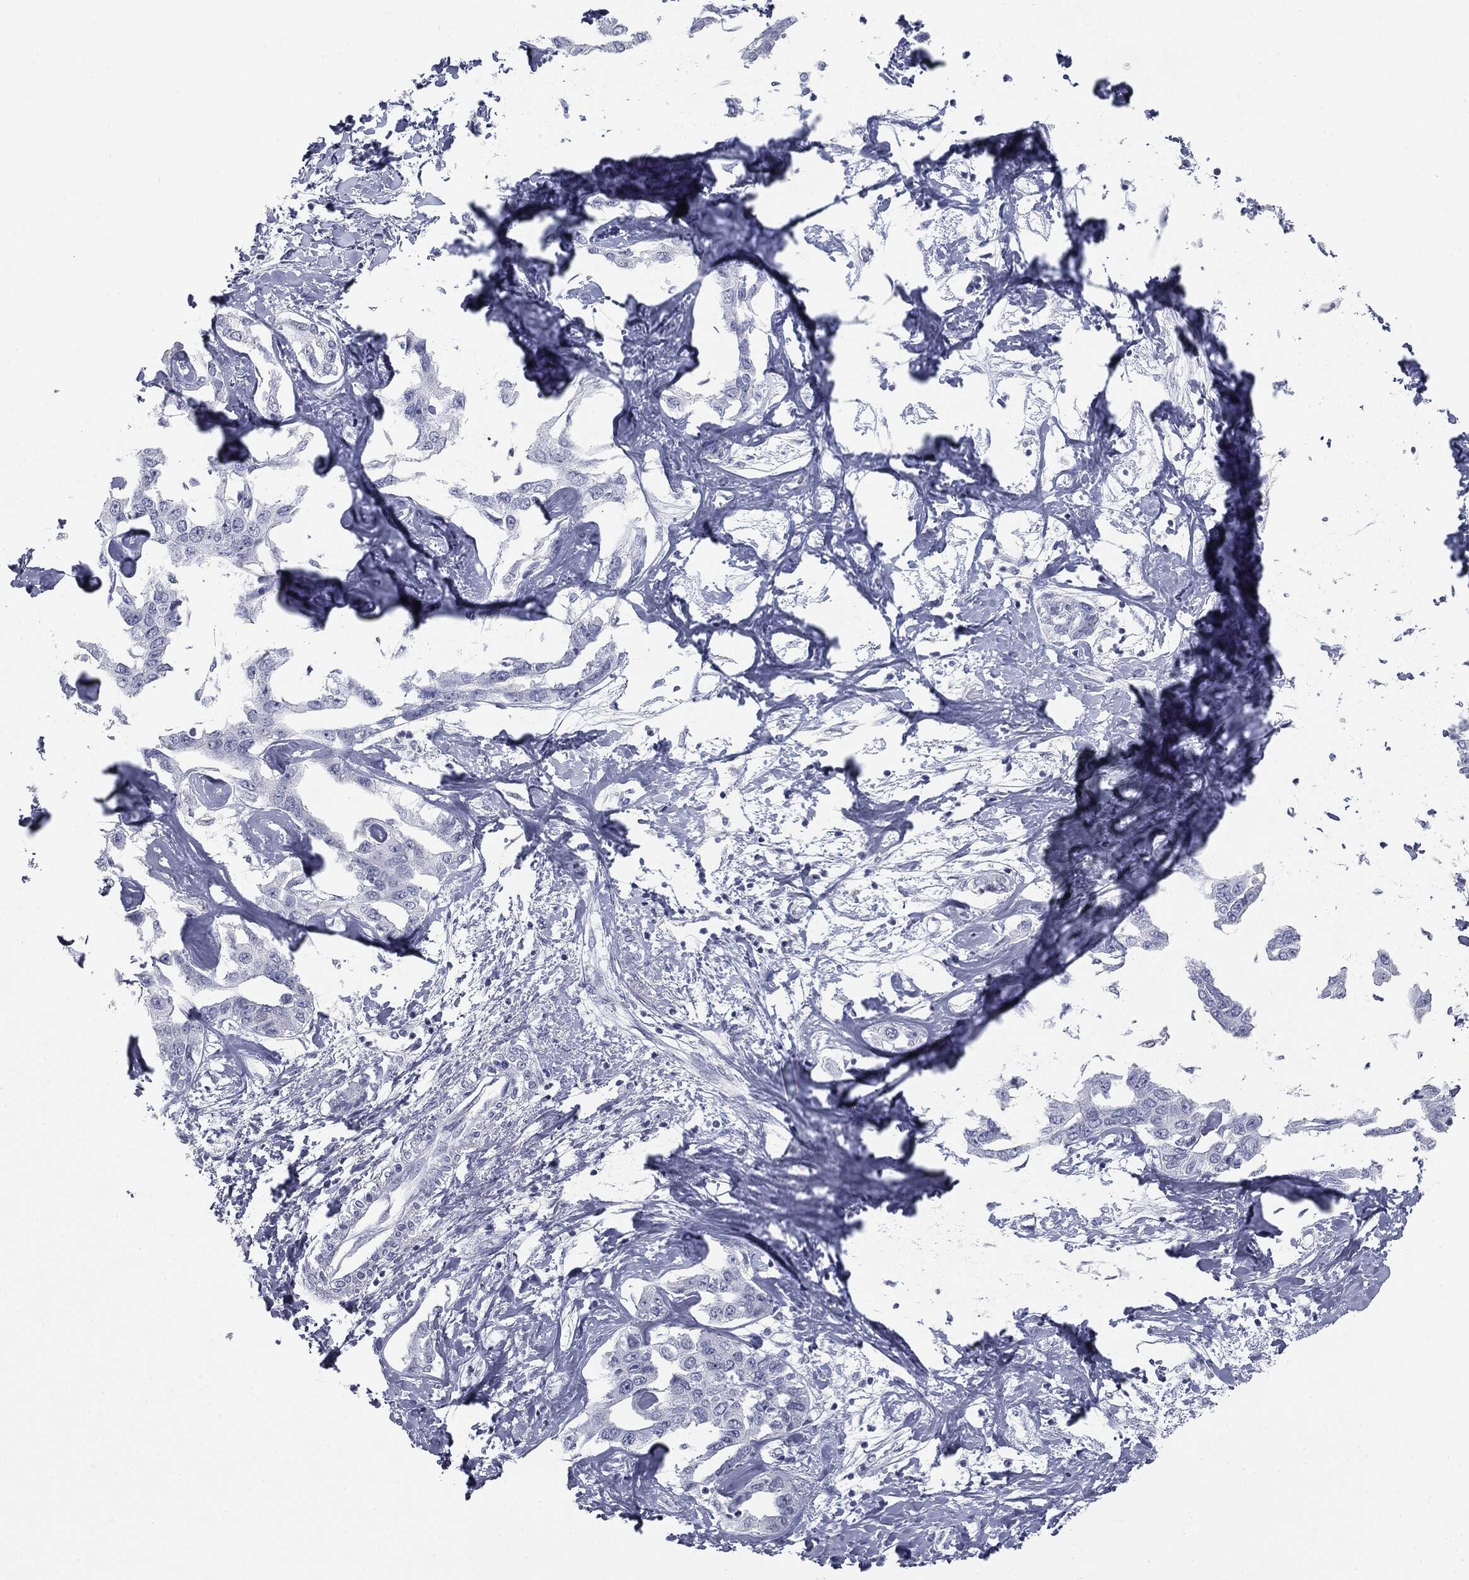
{"staining": {"intensity": "negative", "quantity": "none", "location": "none"}, "tissue": "liver cancer", "cell_type": "Tumor cells", "image_type": "cancer", "snomed": [{"axis": "morphology", "description": "Cholangiocarcinoma"}, {"axis": "topography", "description": "Liver"}], "caption": "Photomicrograph shows no protein staining in tumor cells of liver cancer tissue.", "gene": "TPO", "patient": {"sex": "male", "age": 59}}